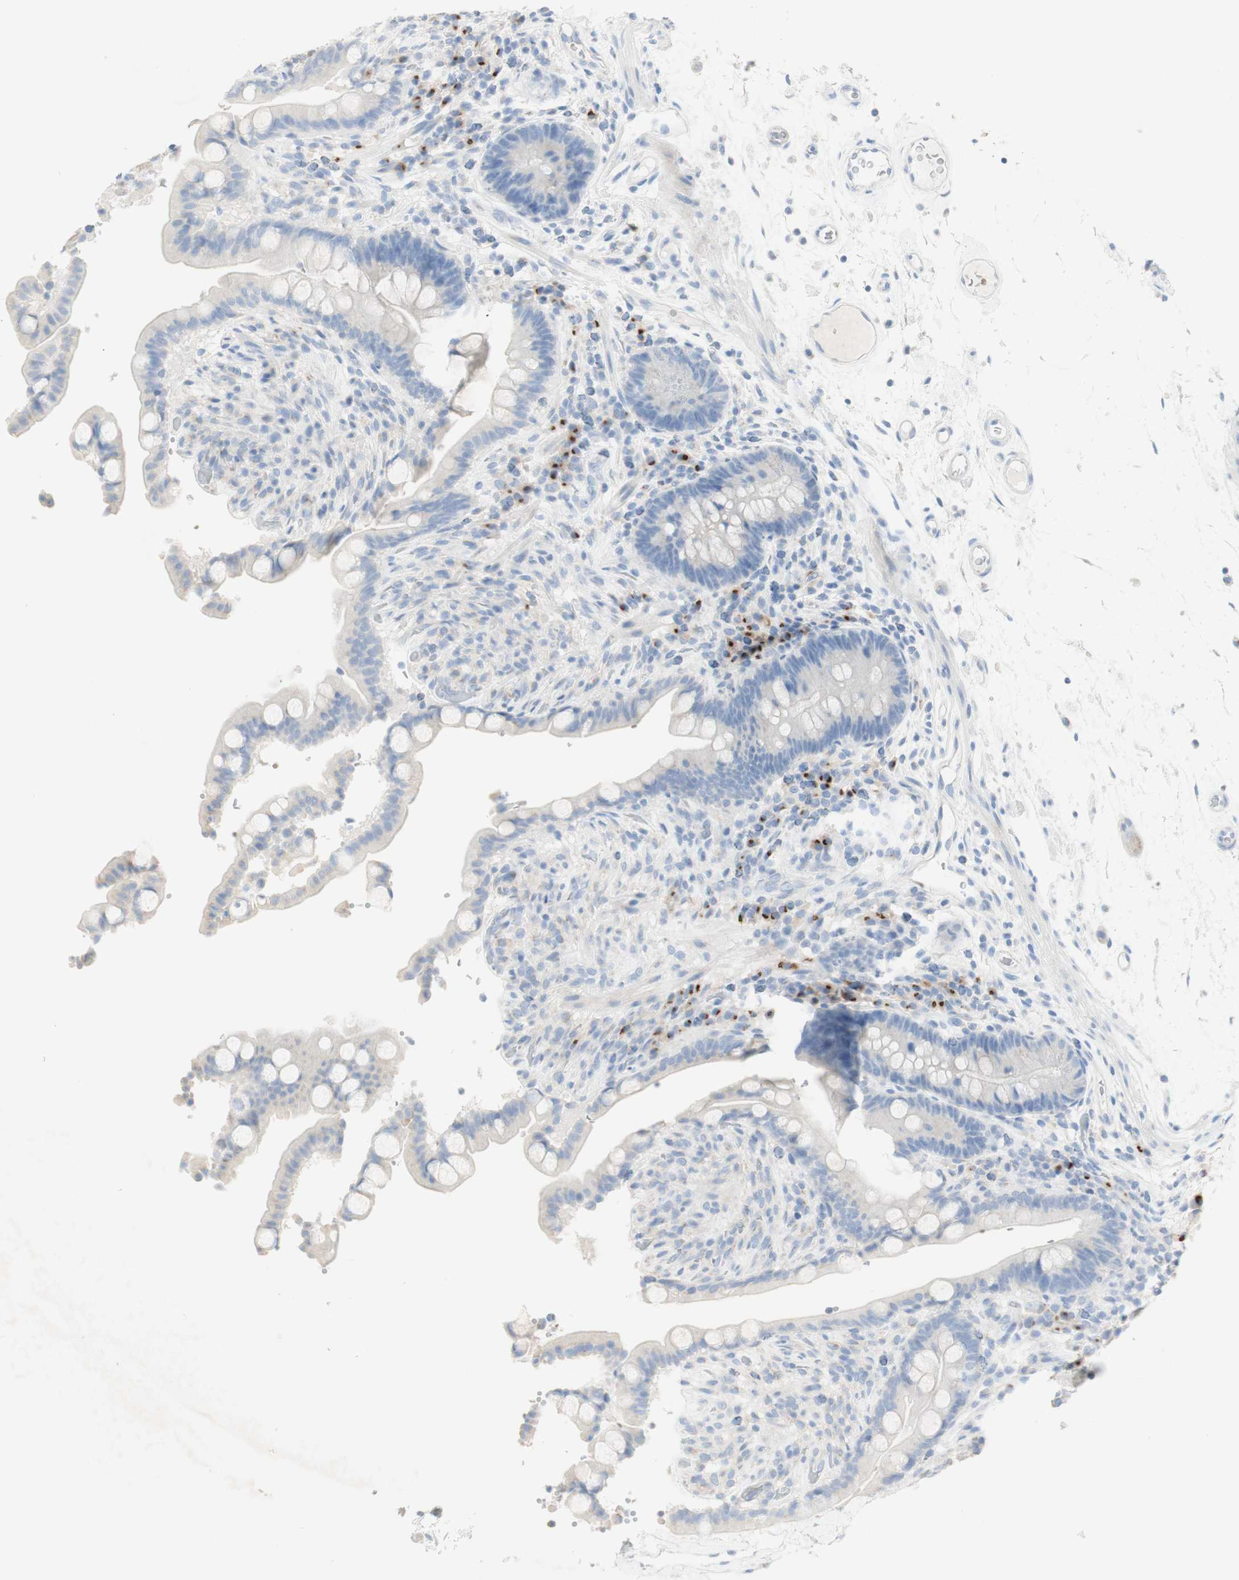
{"staining": {"intensity": "negative", "quantity": "none", "location": "none"}, "tissue": "colon", "cell_type": "Endothelial cells", "image_type": "normal", "snomed": [{"axis": "morphology", "description": "Normal tissue, NOS"}, {"axis": "topography", "description": "Colon"}], "caption": "This is a photomicrograph of immunohistochemistry (IHC) staining of benign colon, which shows no positivity in endothelial cells.", "gene": "MANEA", "patient": {"sex": "male", "age": 73}}